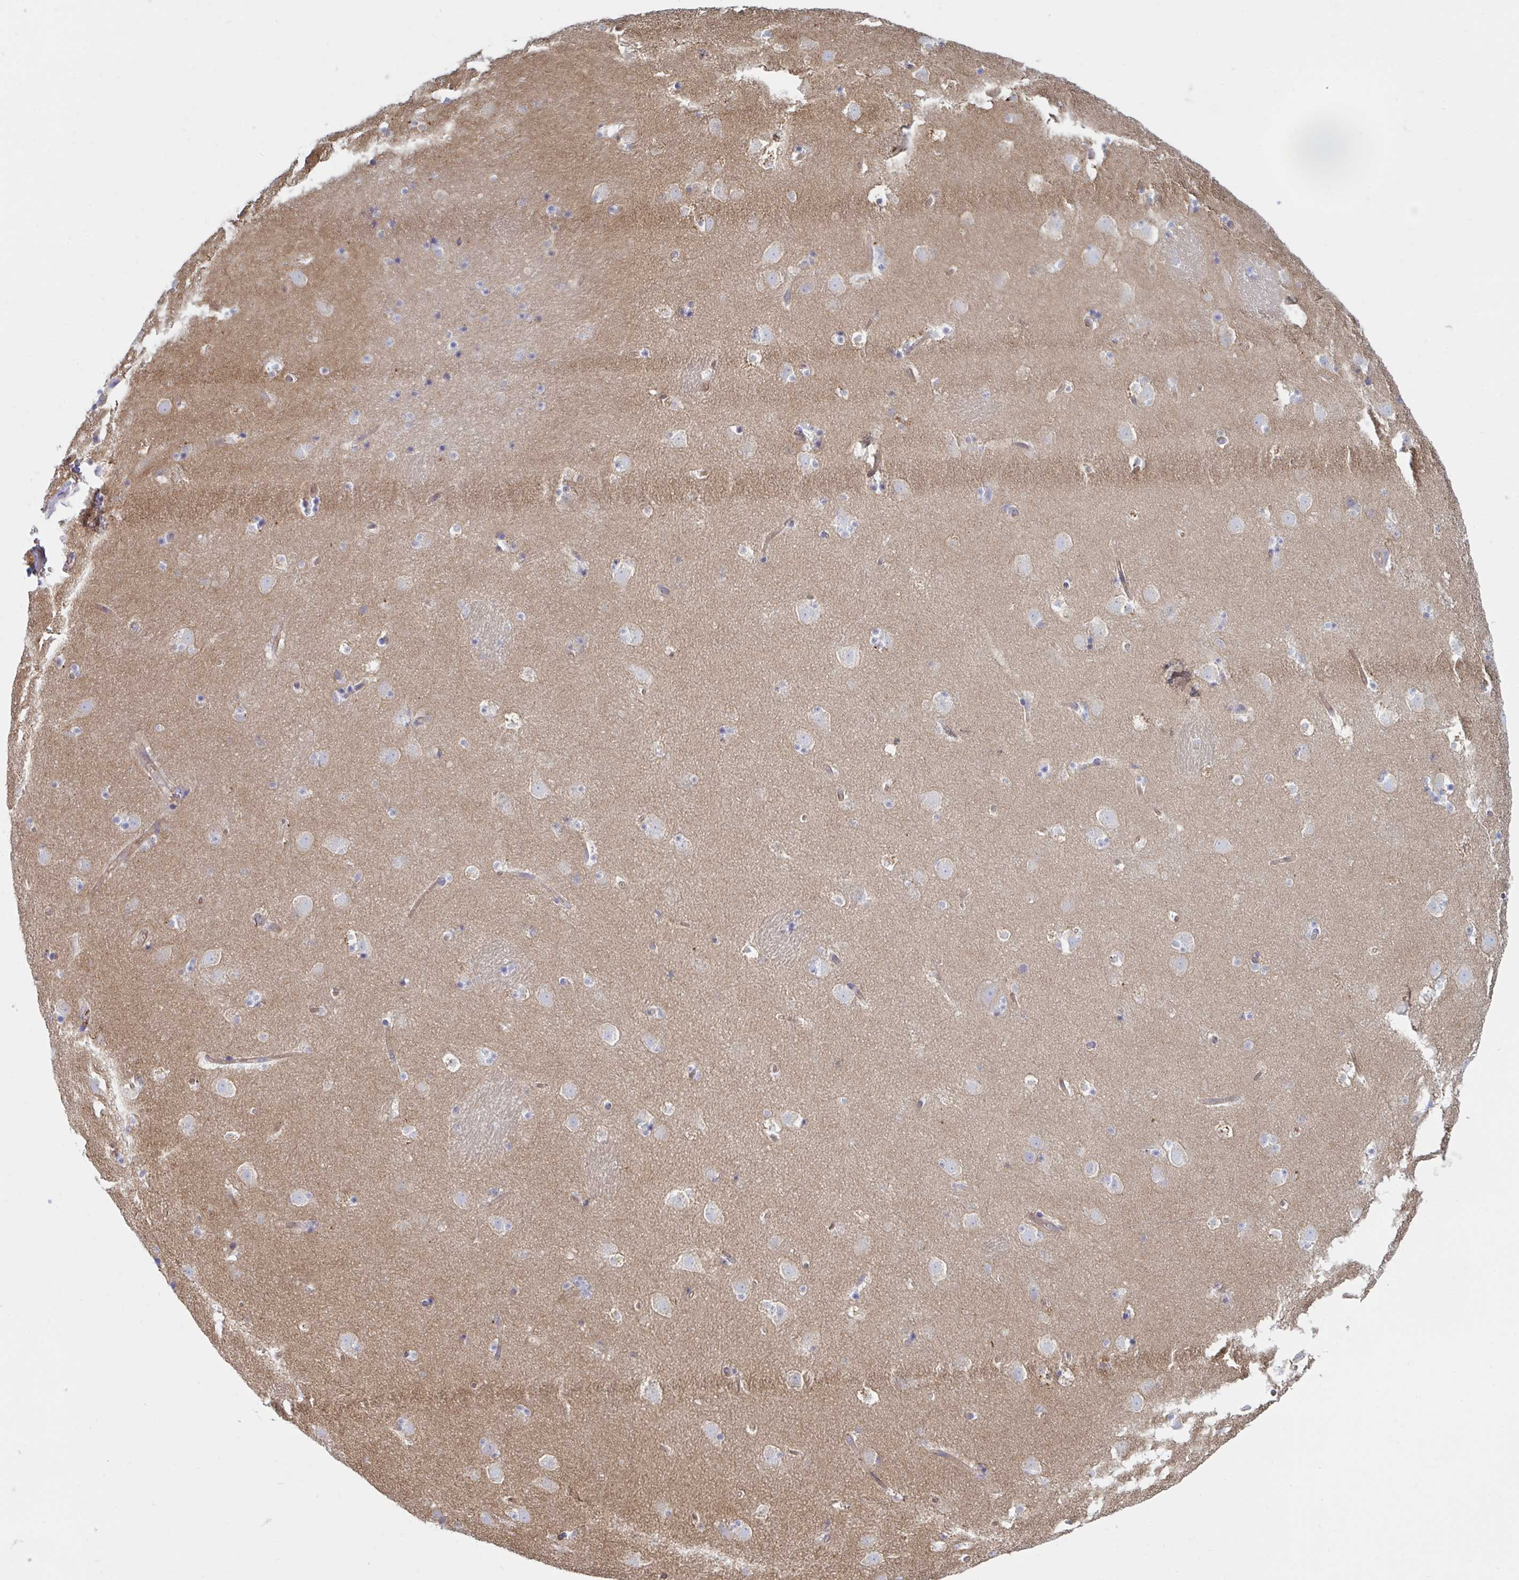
{"staining": {"intensity": "negative", "quantity": "none", "location": "none"}, "tissue": "caudate", "cell_type": "Glial cells", "image_type": "normal", "snomed": [{"axis": "morphology", "description": "Normal tissue, NOS"}, {"axis": "topography", "description": "Lateral ventricle wall"}], "caption": "Glial cells show no significant protein positivity in benign caudate.", "gene": "SLC9A6", "patient": {"sex": "male", "age": 37}}